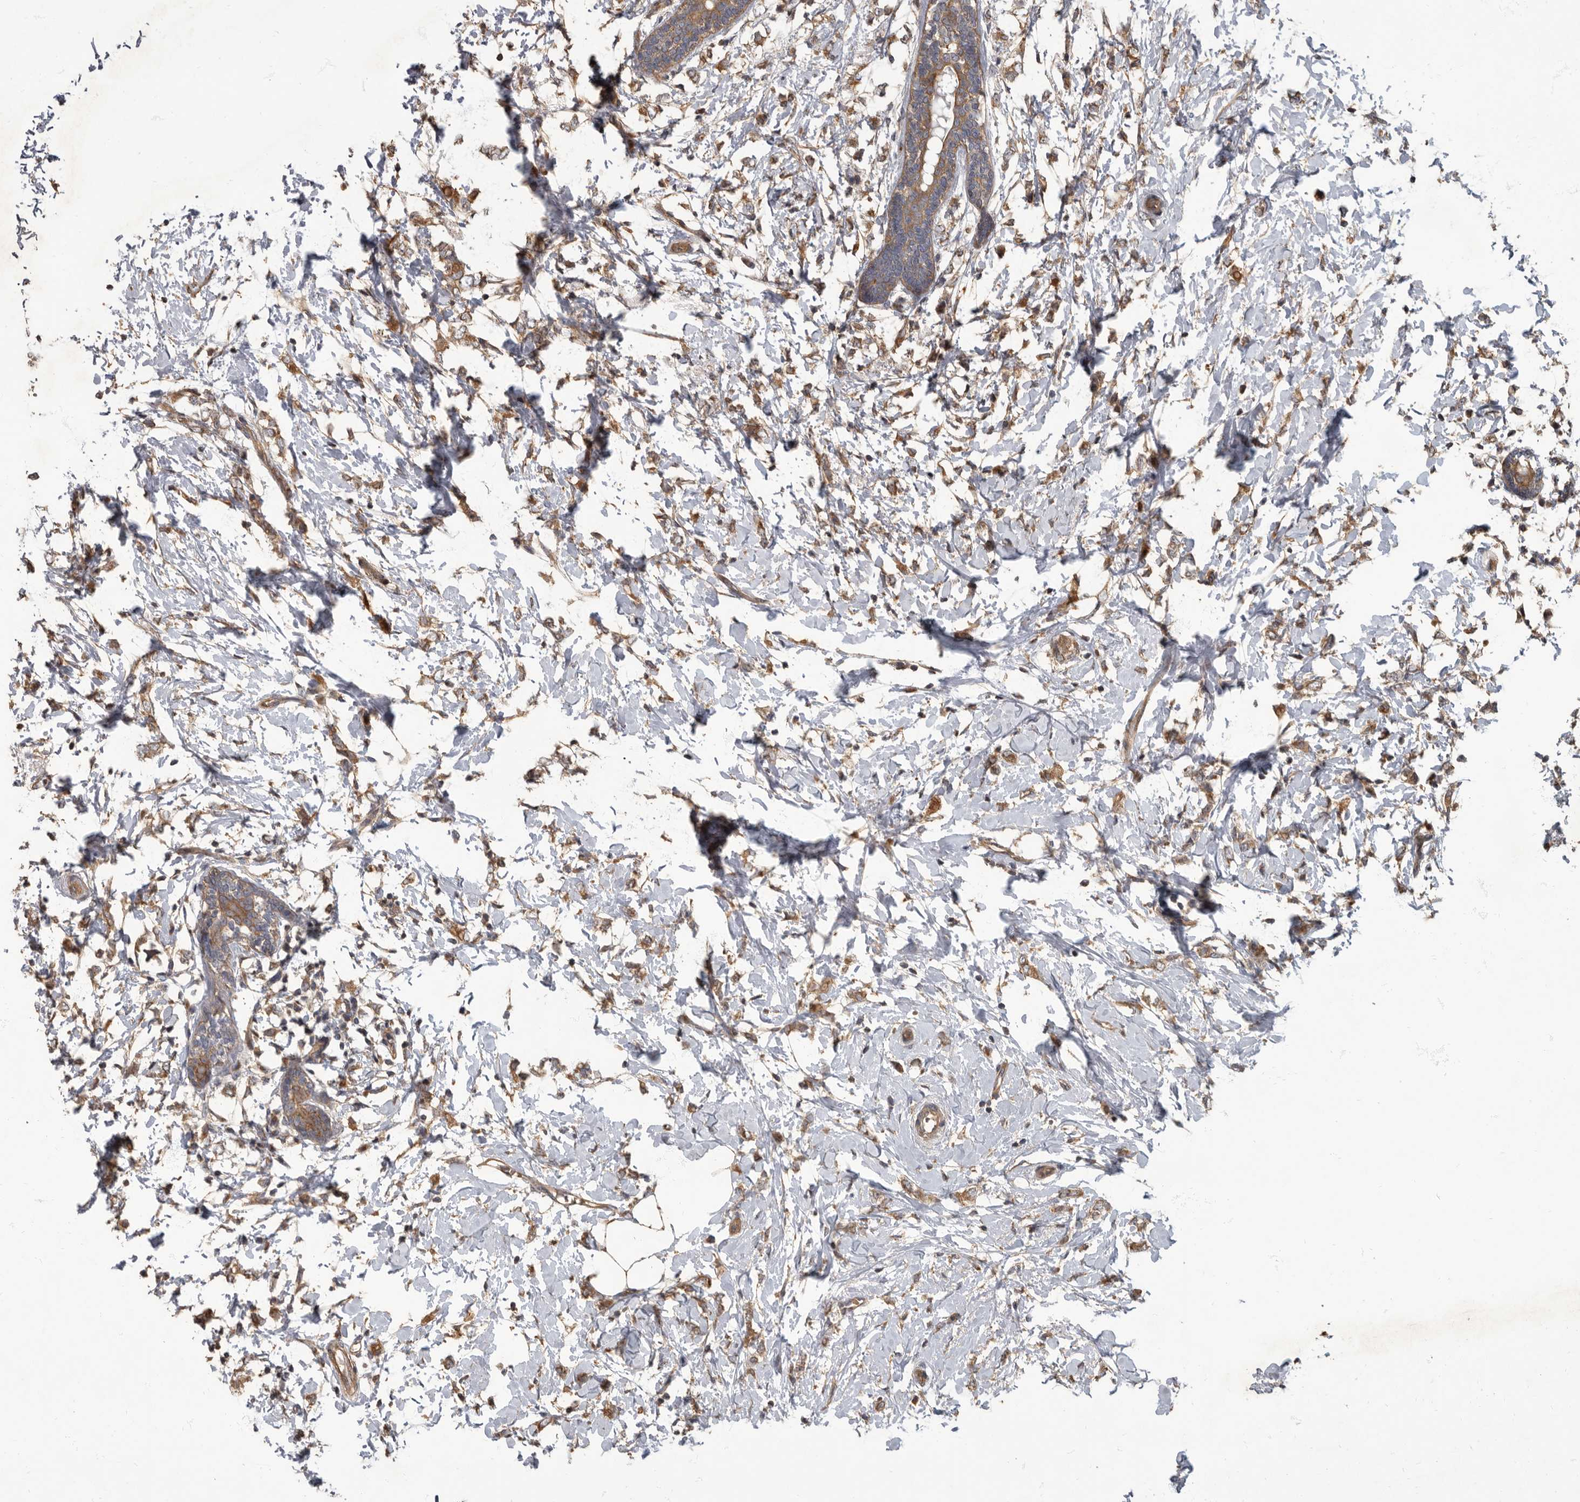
{"staining": {"intensity": "moderate", "quantity": ">75%", "location": "cytoplasmic/membranous"}, "tissue": "breast cancer", "cell_type": "Tumor cells", "image_type": "cancer", "snomed": [{"axis": "morphology", "description": "Normal tissue, NOS"}, {"axis": "morphology", "description": "Lobular carcinoma"}, {"axis": "topography", "description": "Breast"}], "caption": "Tumor cells show moderate cytoplasmic/membranous positivity in about >75% of cells in breast cancer (lobular carcinoma).", "gene": "IQCK", "patient": {"sex": "female", "age": 47}}